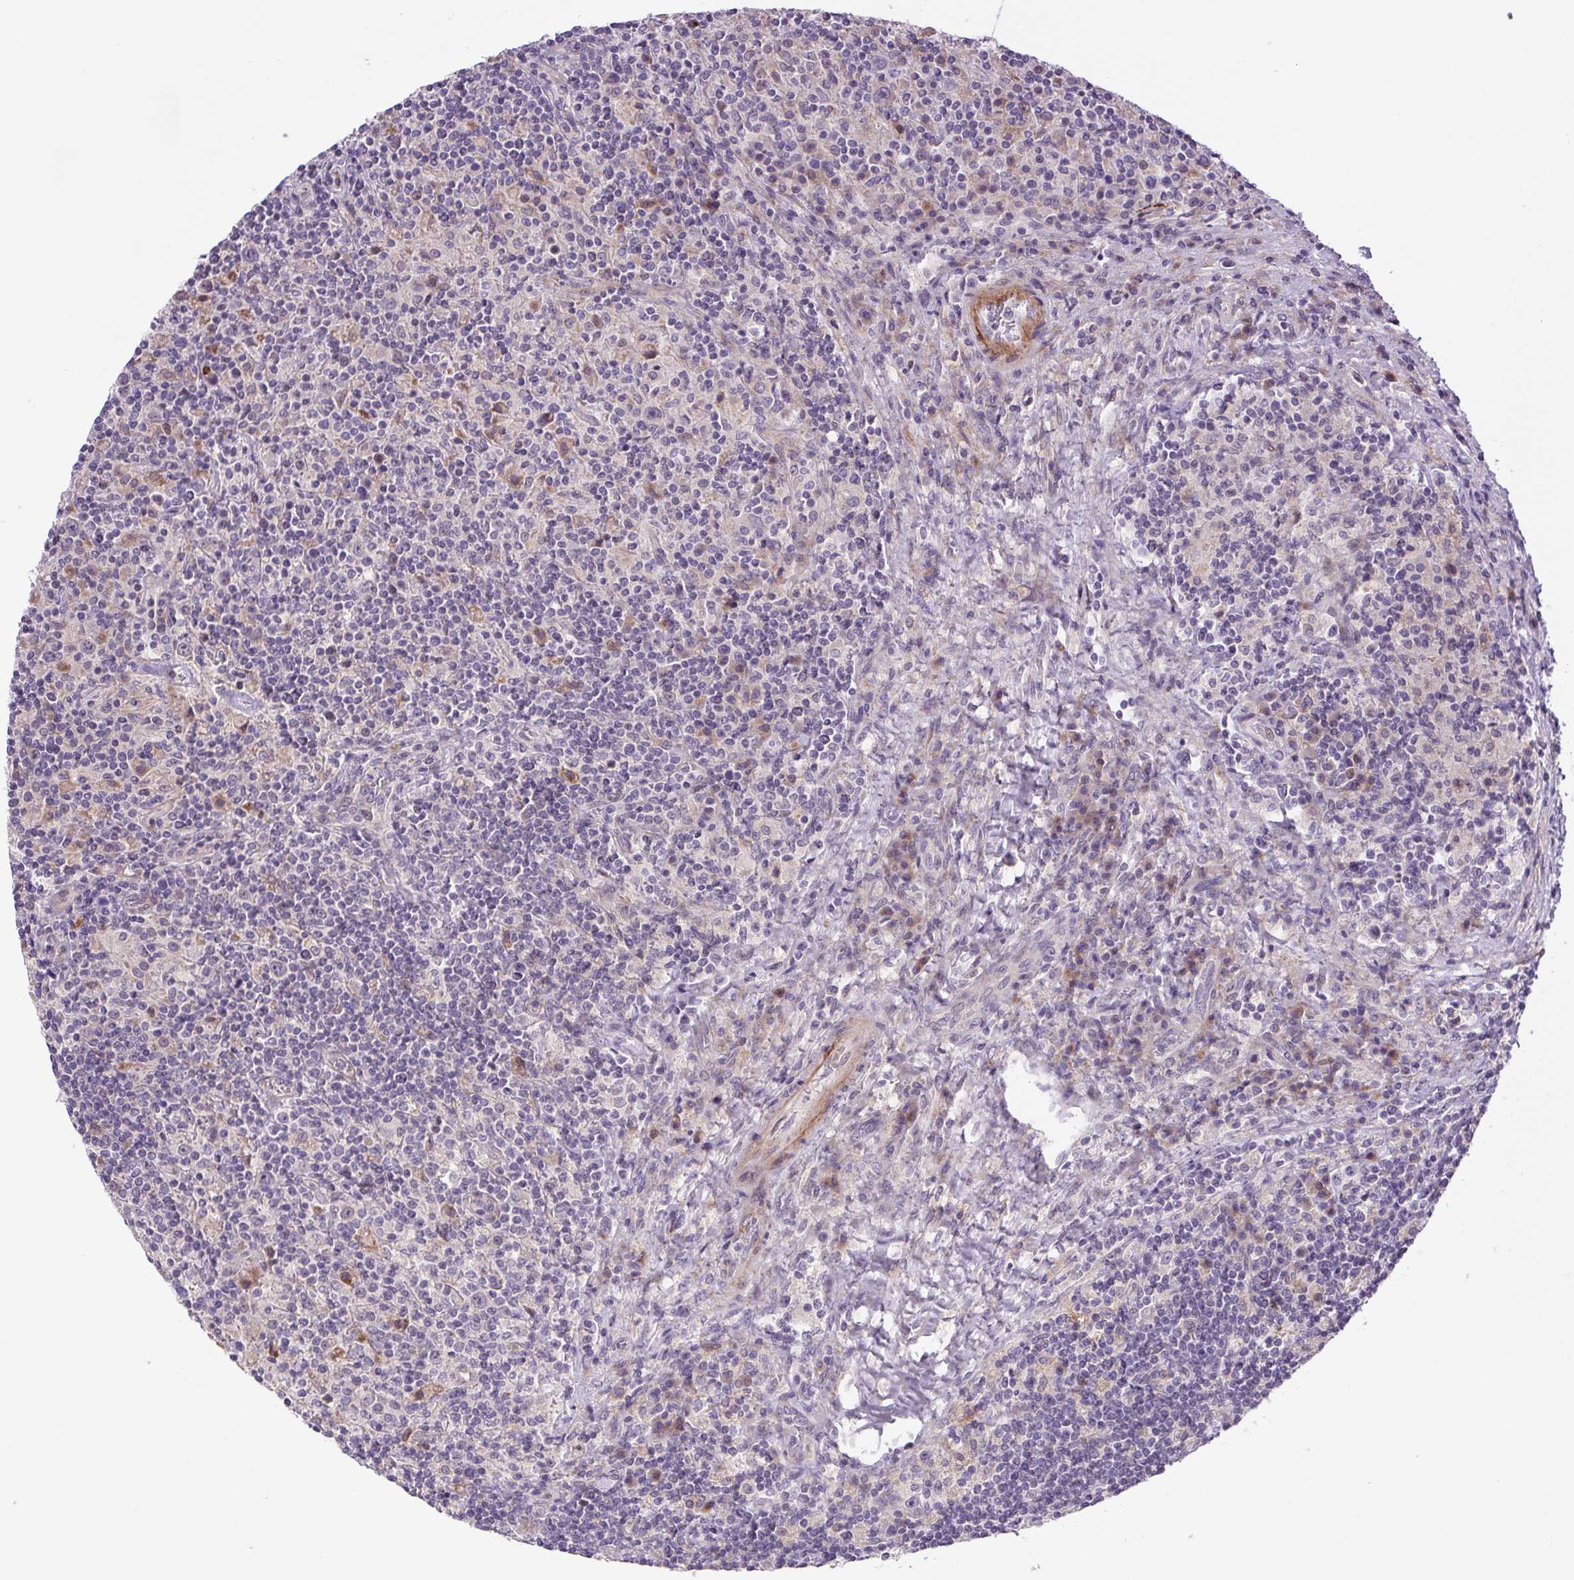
{"staining": {"intensity": "strong", "quantity": "<25%", "location": "cytoplasmic/membranous"}, "tissue": "lymphoma", "cell_type": "Tumor cells", "image_type": "cancer", "snomed": [{"axis": "morphology", "description": "Hodgkin's disease, NOS"}, {"axis": "topography", "description": "Lymph node"}], "caption": "The image reveals staining of Hodgkin's disease, revealing strong cytoplasmic/membranous protein staining (brown color) within tumor cells.", "gene": "LRRTM1", "patient": {"sex": "male", "age": 70}}